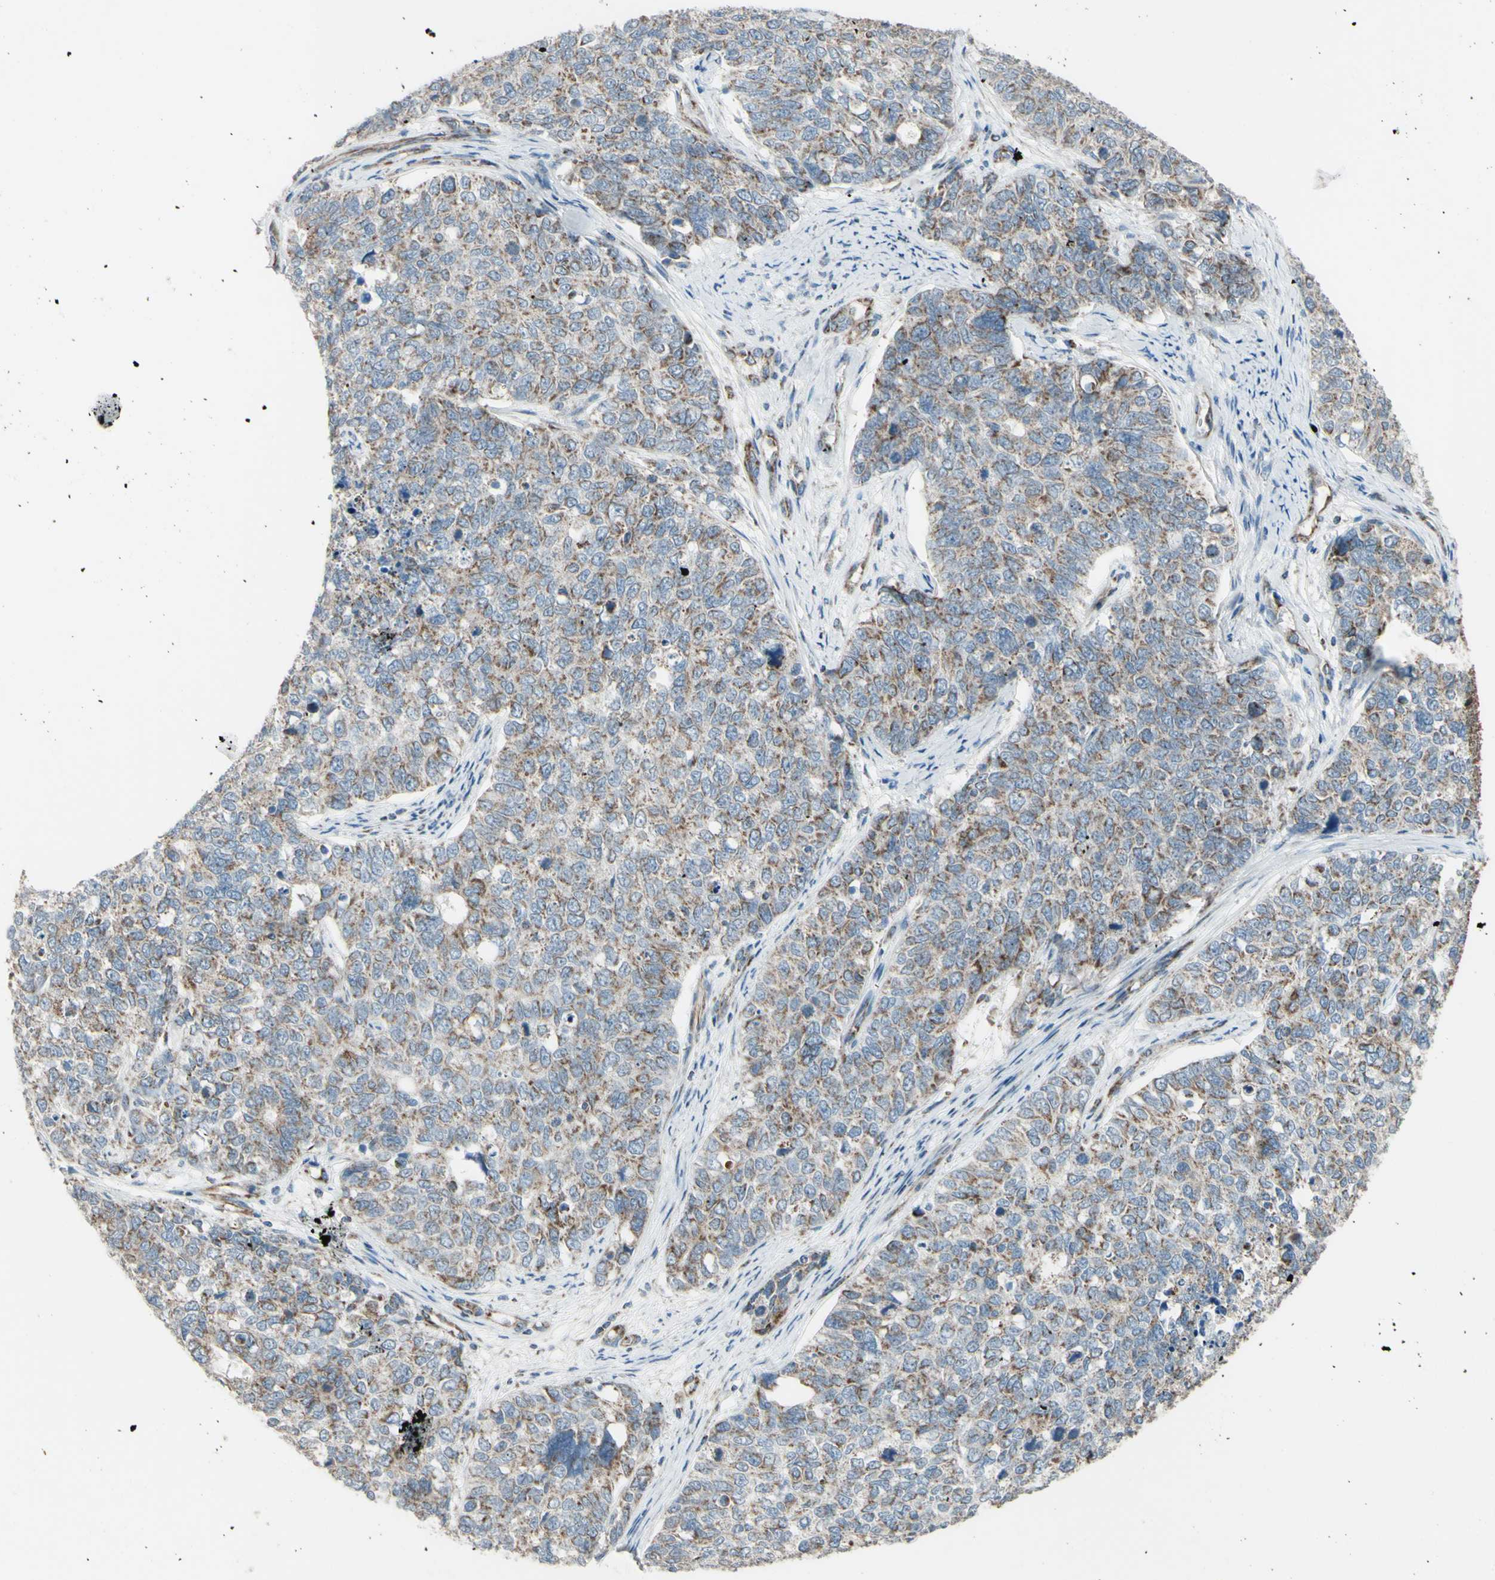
{"staining": {"intensity": "weak", "quantity": "25%-75%", "location": "cytoplasmic/membranous"}, "tissue": "cervical cancer", "cell_type": "Tumor cells", "image_type": "cancer", "snomed": [{"axis": "morphology", "description": "Squamous cell carcinoma, NOS"}, {"axis": "topography", "description": "Cervix"}], "caption": "A low amount of weak cytoplasmic/membranous positivity is present in approximately 25%-75% of tumor cells in cervical cancer (squamous cell carcinoma) tissue. The staining was performed using DAB (3,3'-diaminobenzidine) to visualize the protein expression in brown, while the nuclei were stained in blue with hematoxylin (Magnification: 20x).", "gene": "FAM171B", "patient": {"sex": "female", "age": 63}}